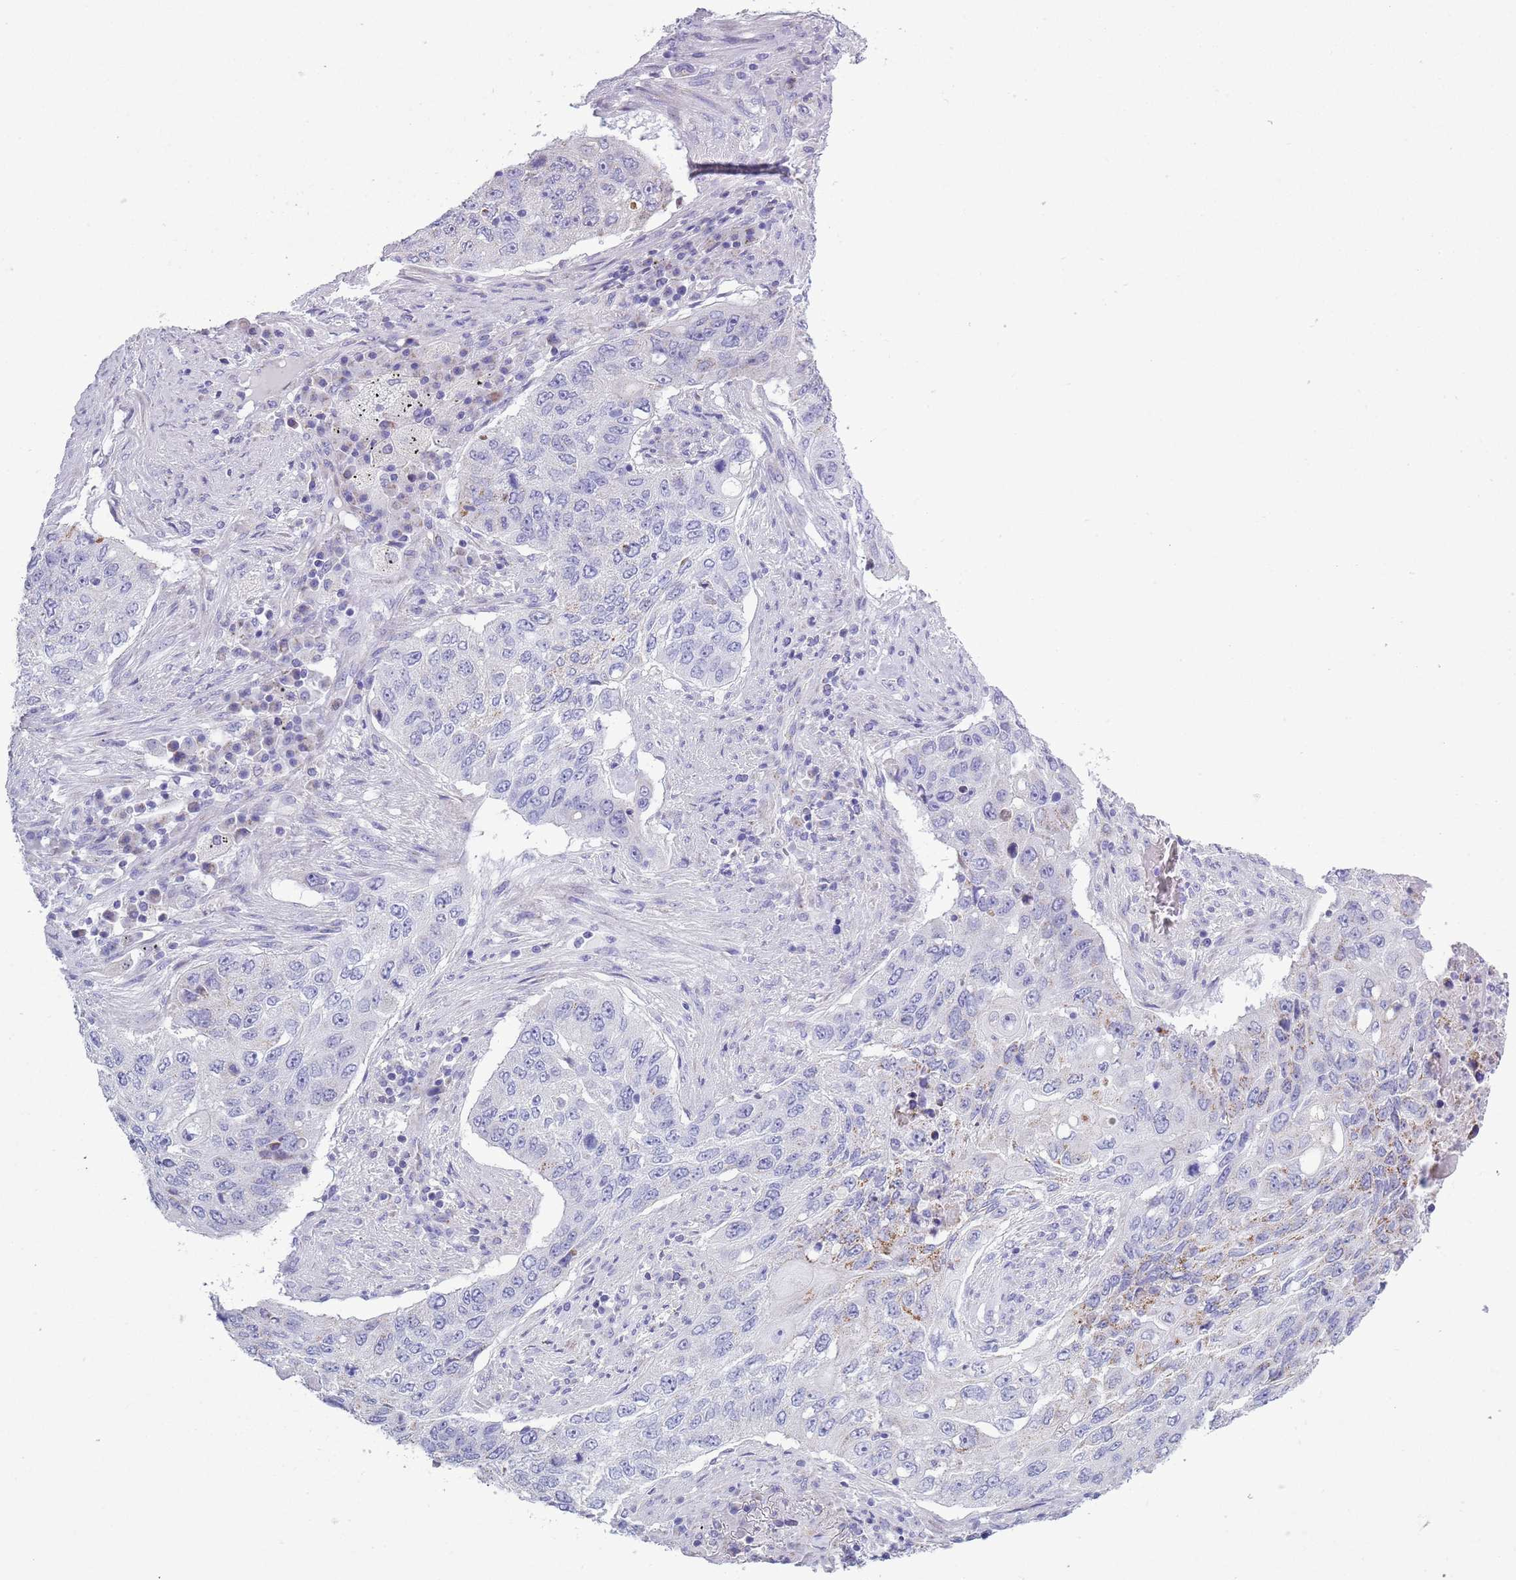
{"staining": {"intensity": "weak", "quantity": "<25%", "location": "cytoplasmic/membranous"}, "tissue": "lung cancer", "cell_type": "Tumor cells", "image_type": "cancer", "snomed": [{"axis": "morphology", "description": "Squamous cell carcinoma, NOS"}, {"axis": "topography", "description": "Lung"}], "caption": "Immunohistochemical staining of human lung cancer displays no significant positivity in tumor cells. (DAB immunohistochemistry, high magnification).", "gene": "MOCOS", "patient": {"sex": "female", "age": 63}}